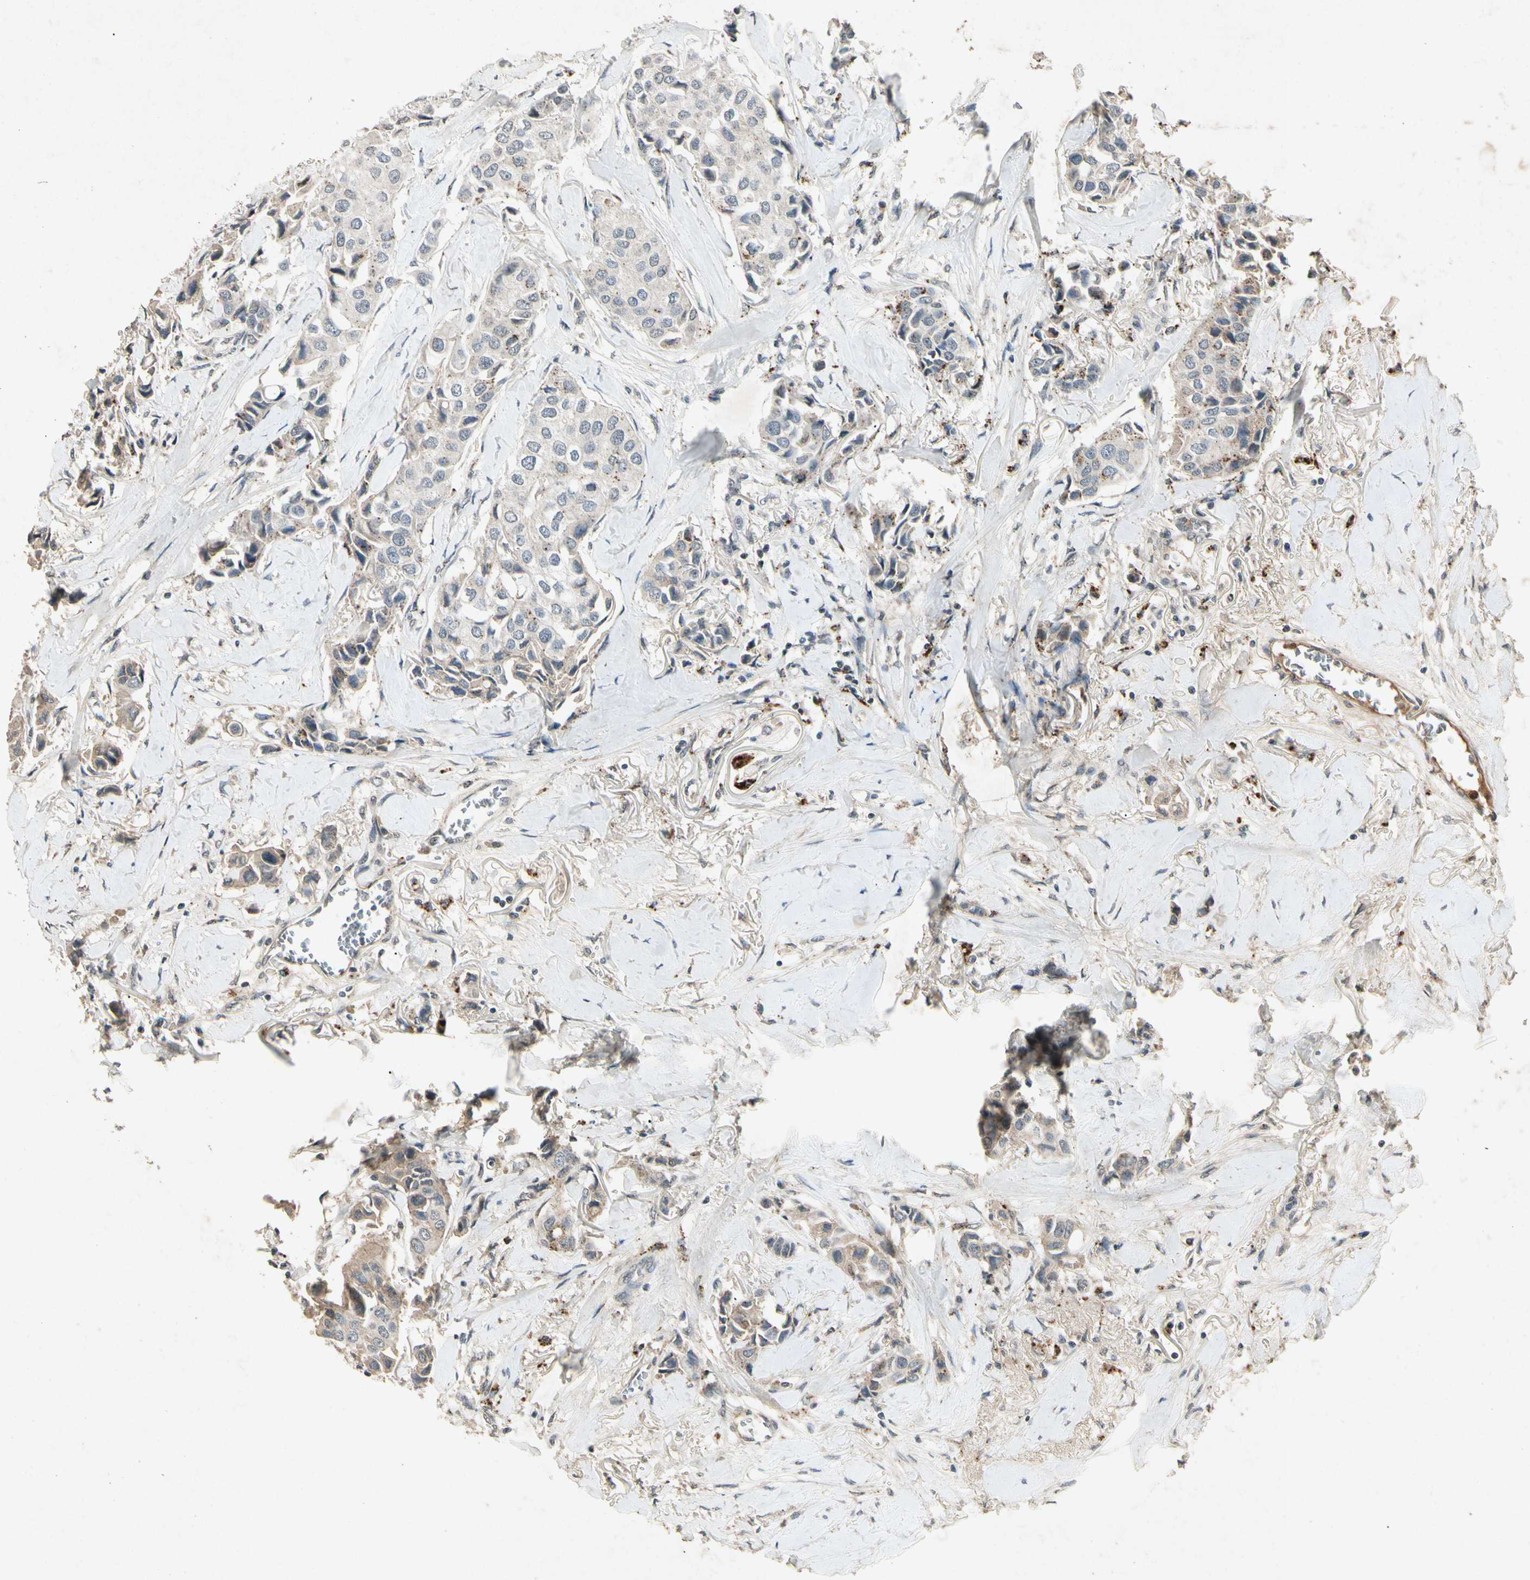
{"staining": {"intensity": "weak", "quantity": ">75%", "location": "cytoplasmic/membranous"}, "tissue": "breast cancer", "cell_type": "Tumor cells", "image_type": "cancer", "snomed": [{"axis": "morphology", "description": "Duct carcinoma"}, {"axis": "topography", "description": "Breast"}], "caption": "DAB immunohistochemical staining of human breast cancer shows weak cytoplasmic/membranous protein staining in approximately >75% of tumor cells. (IHC, brightfield microscopy, high magnification).", "gene": "CP", "patient": {"sex": "female", "age": 80}}